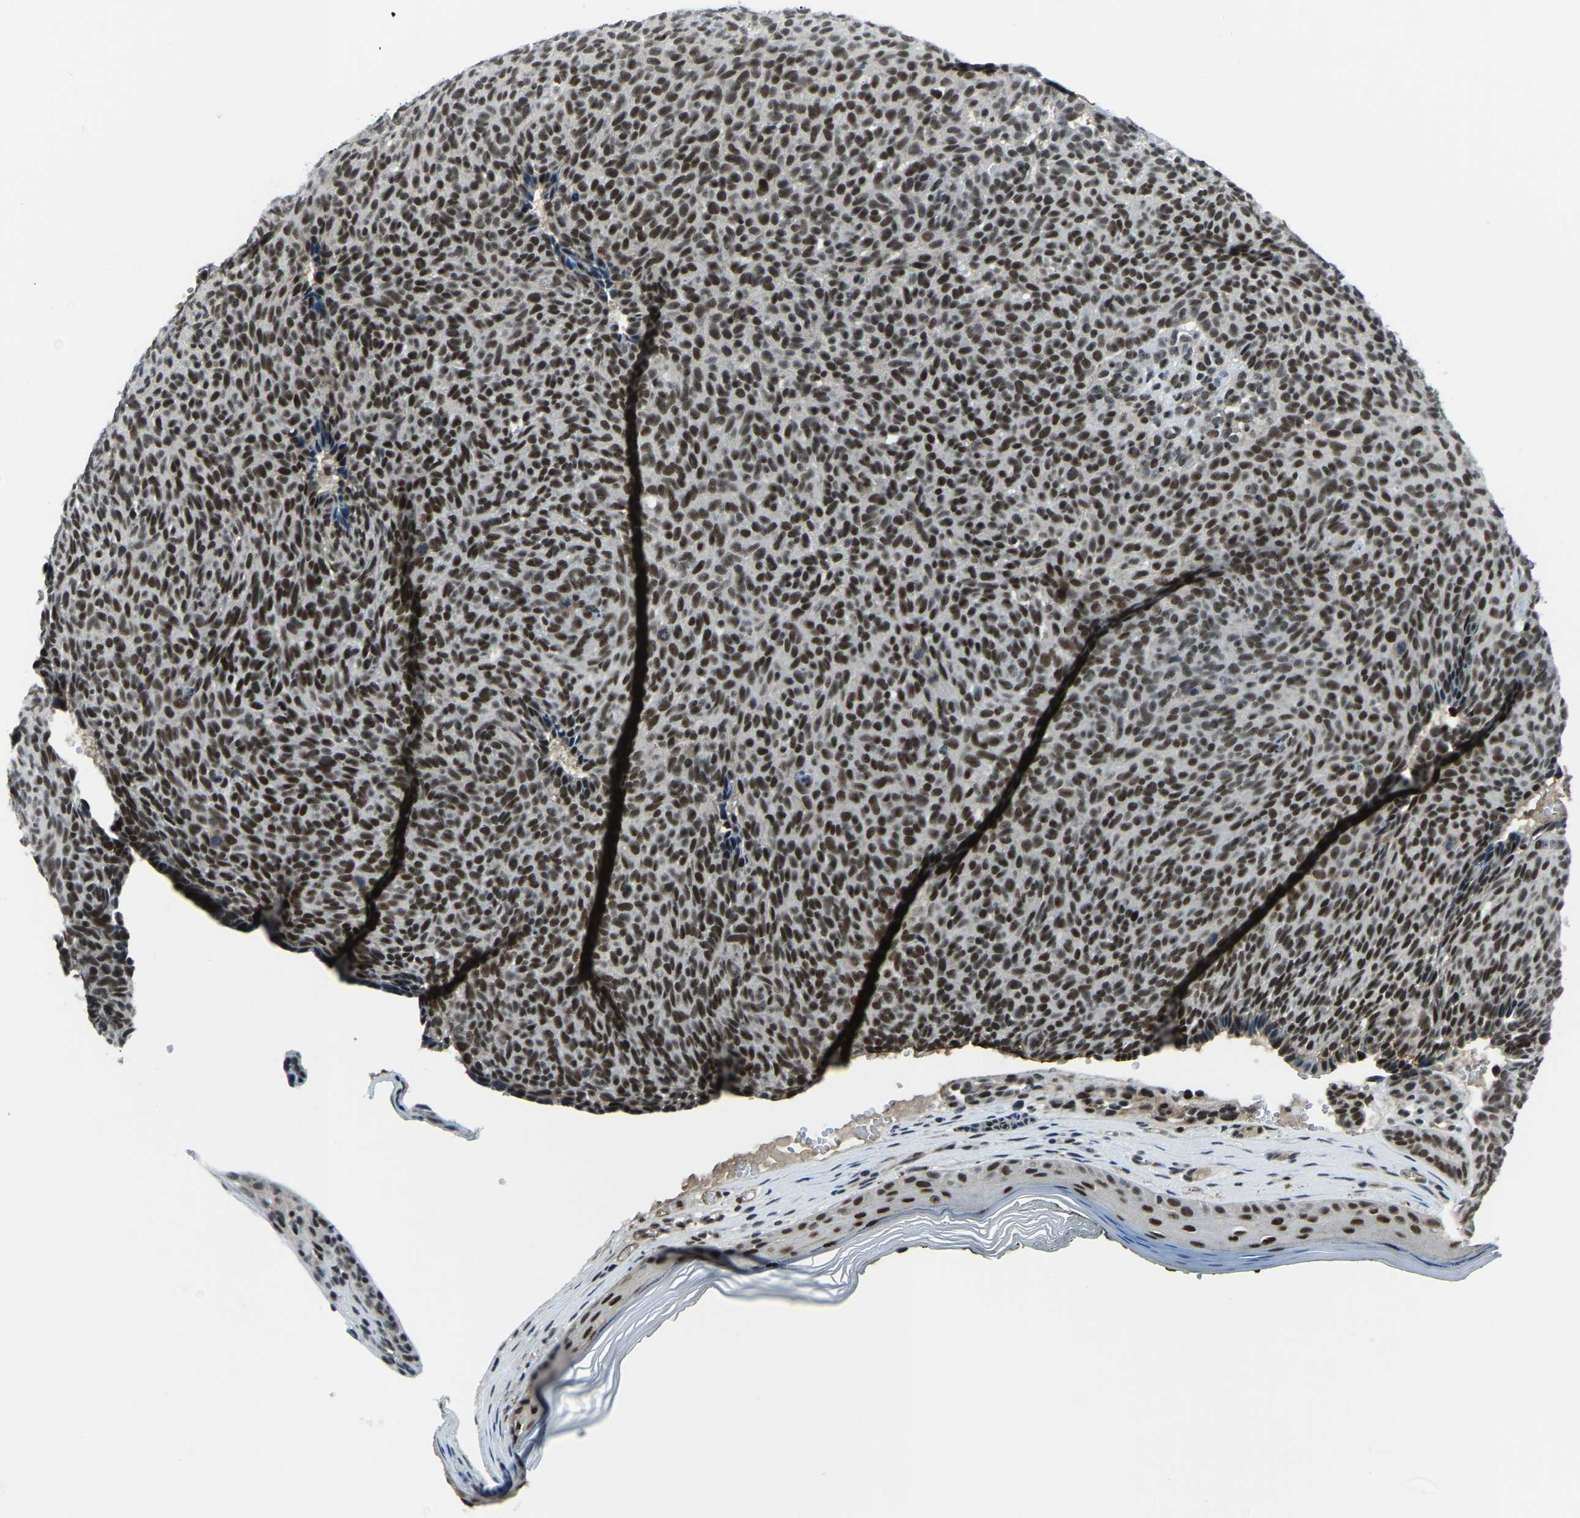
{"staining": {"intensity": "strong", "quantity": ">75%", "location": "nuclear"}, "tissue": "skin cancer", "cell_type": "Tumor cells", "image_type": "cancer", "snomed": [{"axis": "morphology", "description": "Basal cell carcinoma"}, {"axis": "topography", "description": "Skin"}], "caption": "This is a photomicrograph of IHC staining of skin cancer, which shows strong expression in the nuclear of tumor cells.", "gene": "PRCC", "patient": {"sex": "male", "age": 61}}